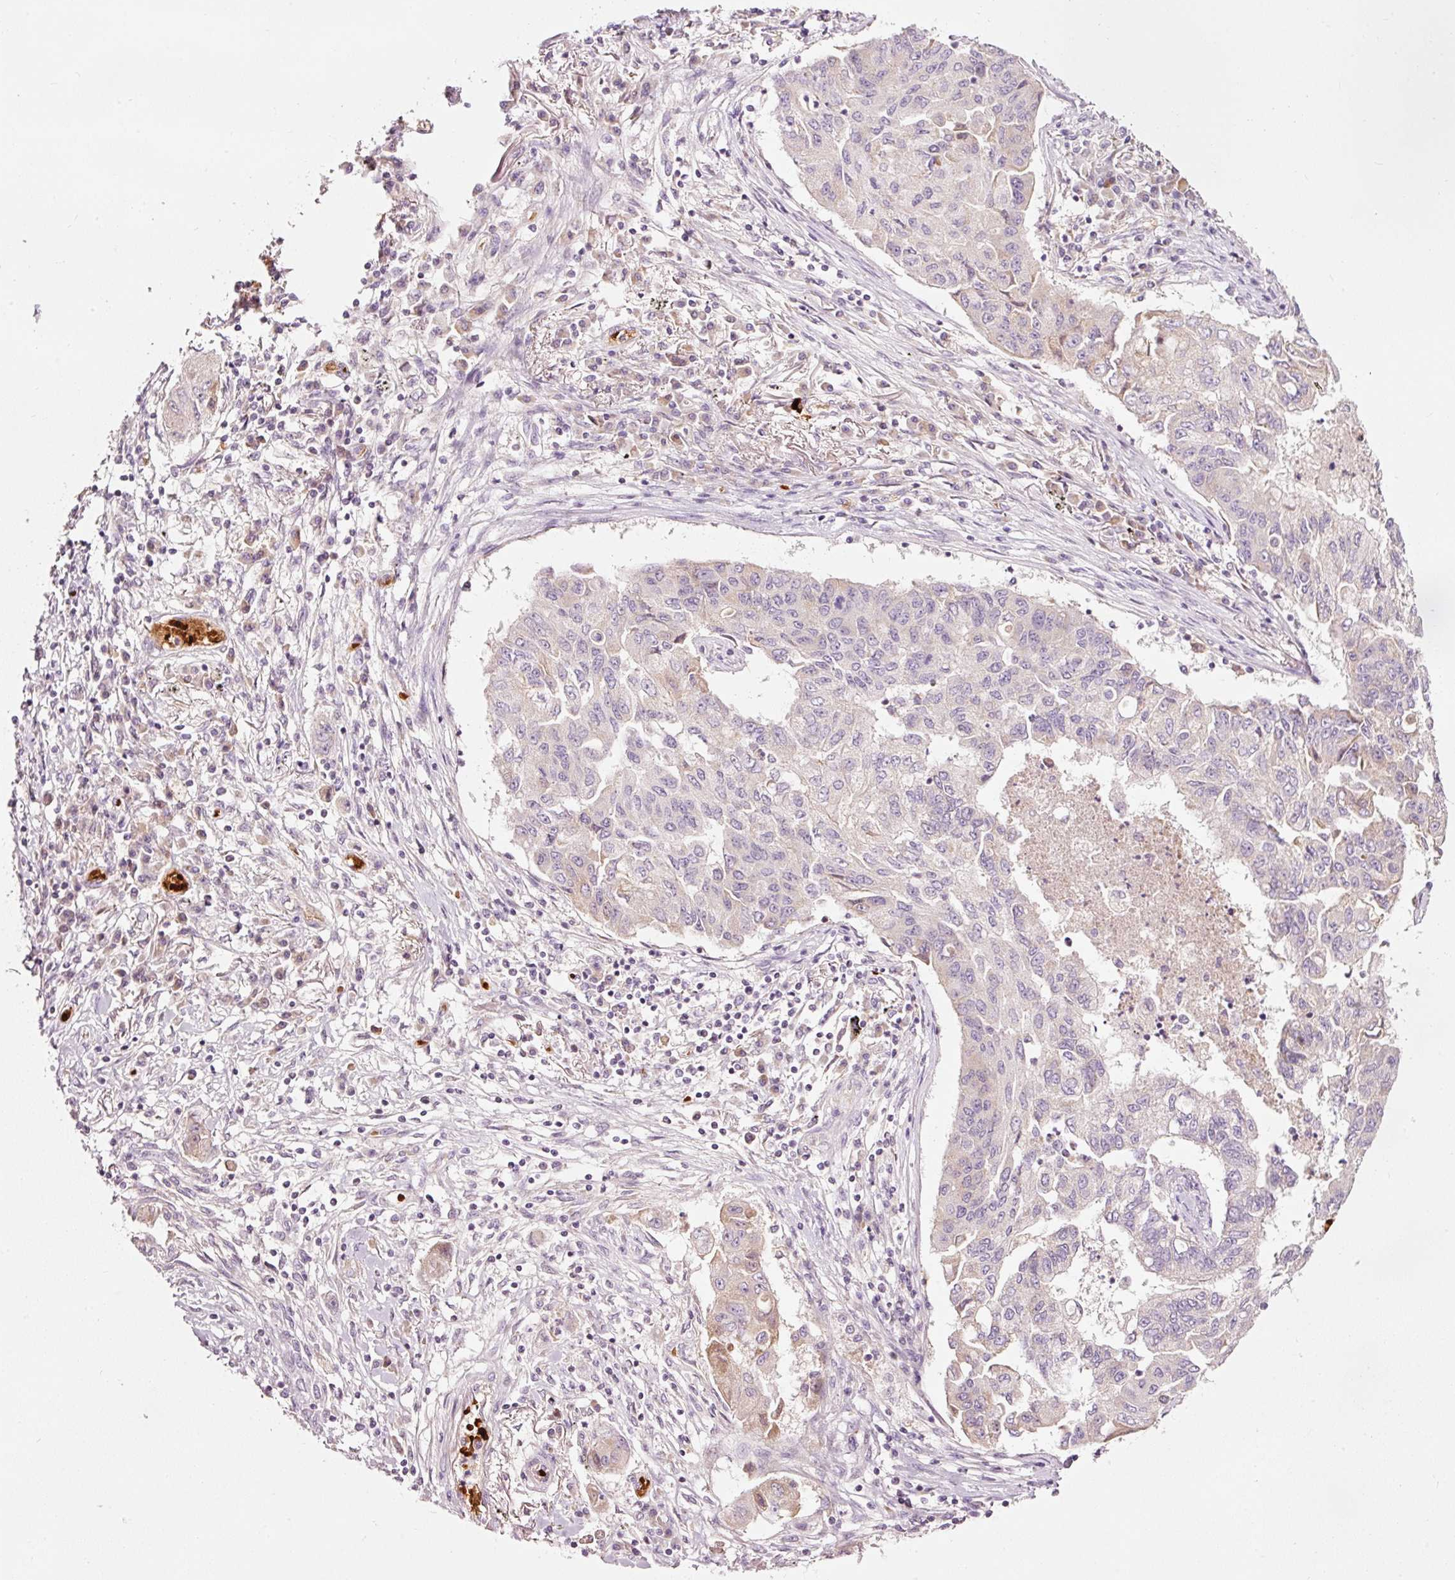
{"staining": {"intensity": "weak", "quantity": "<25%", "location": "cytoplasmic/membranous"}, "tissue": "lung cancer", "cell_type": "Tumor cells", "image_type": "cancer", "snomed": [{"axis": "morphology", "description": "Squamous cell carcinoma, NOS"}, {"axis": "topography", "description": "Lung"}], "caption": "This histopathology image is of squamous cell carcinoma (lung) stained with immunohistochemistry (IHC) to label a protein in brown with the nuclei are counter-stained blue. There is no positivity in tumor cells.", "gene": "LDHAL6B", "patient": {"sex": "male", "age": 74}}